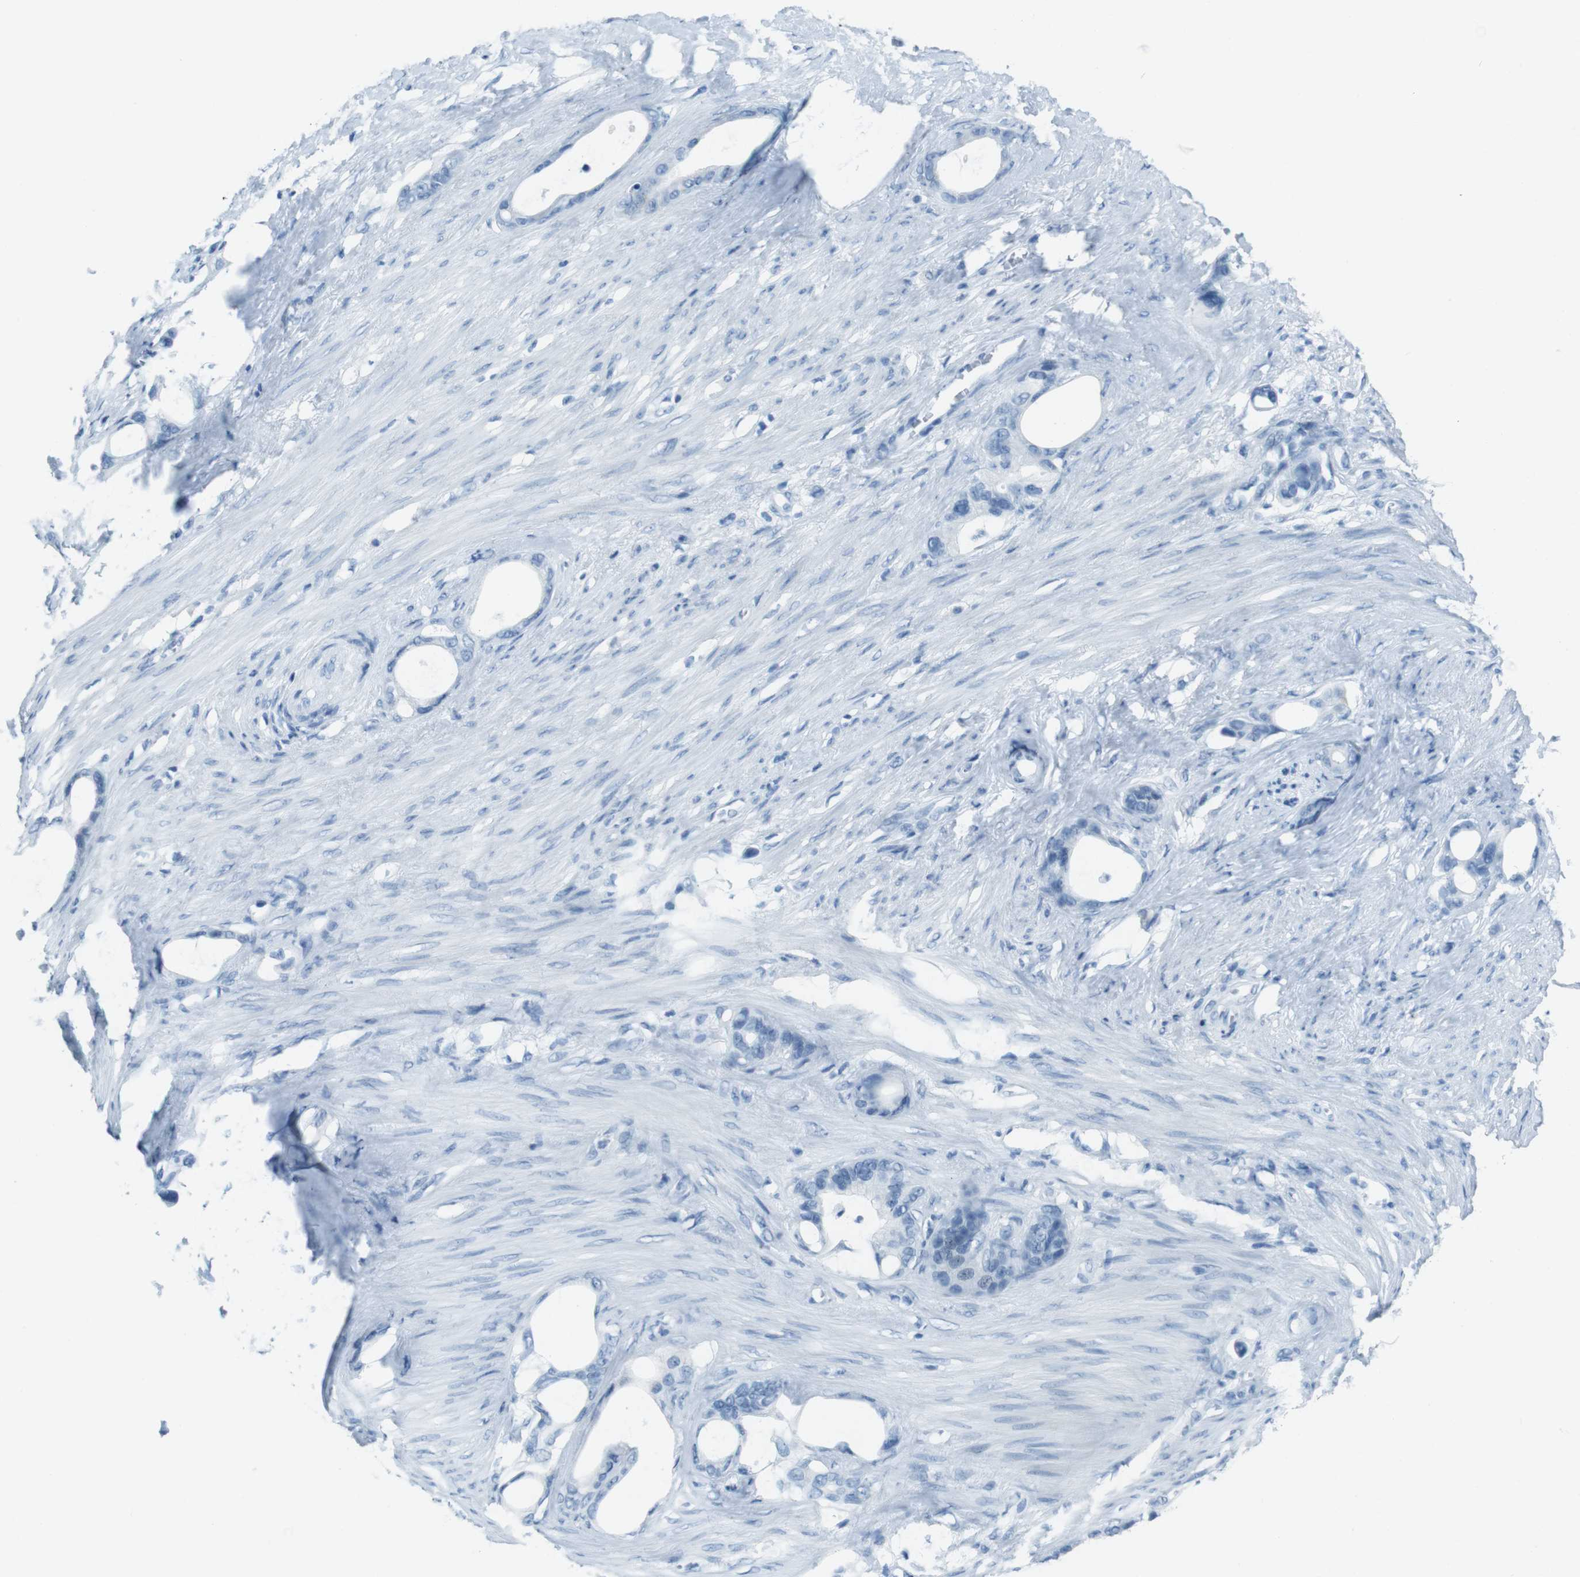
{"staining": {"intensity": "negative", "quantity": "none", "location": "none"}, "tissue": "stomach cancer", "cell_type": "Tumor cells", "image_type": "cancer", "snomed": [{"axis": "morphology", "description": "Adenocarcinoma, NOS"}, {"axis": "topography", "description": "Stomach"}], "caption": "Micrograph shows no protein staining in tumor cells of stomach cancer tissue.", "gene": "TMEM207", "patient": {"sex": "female", "age": 75}}